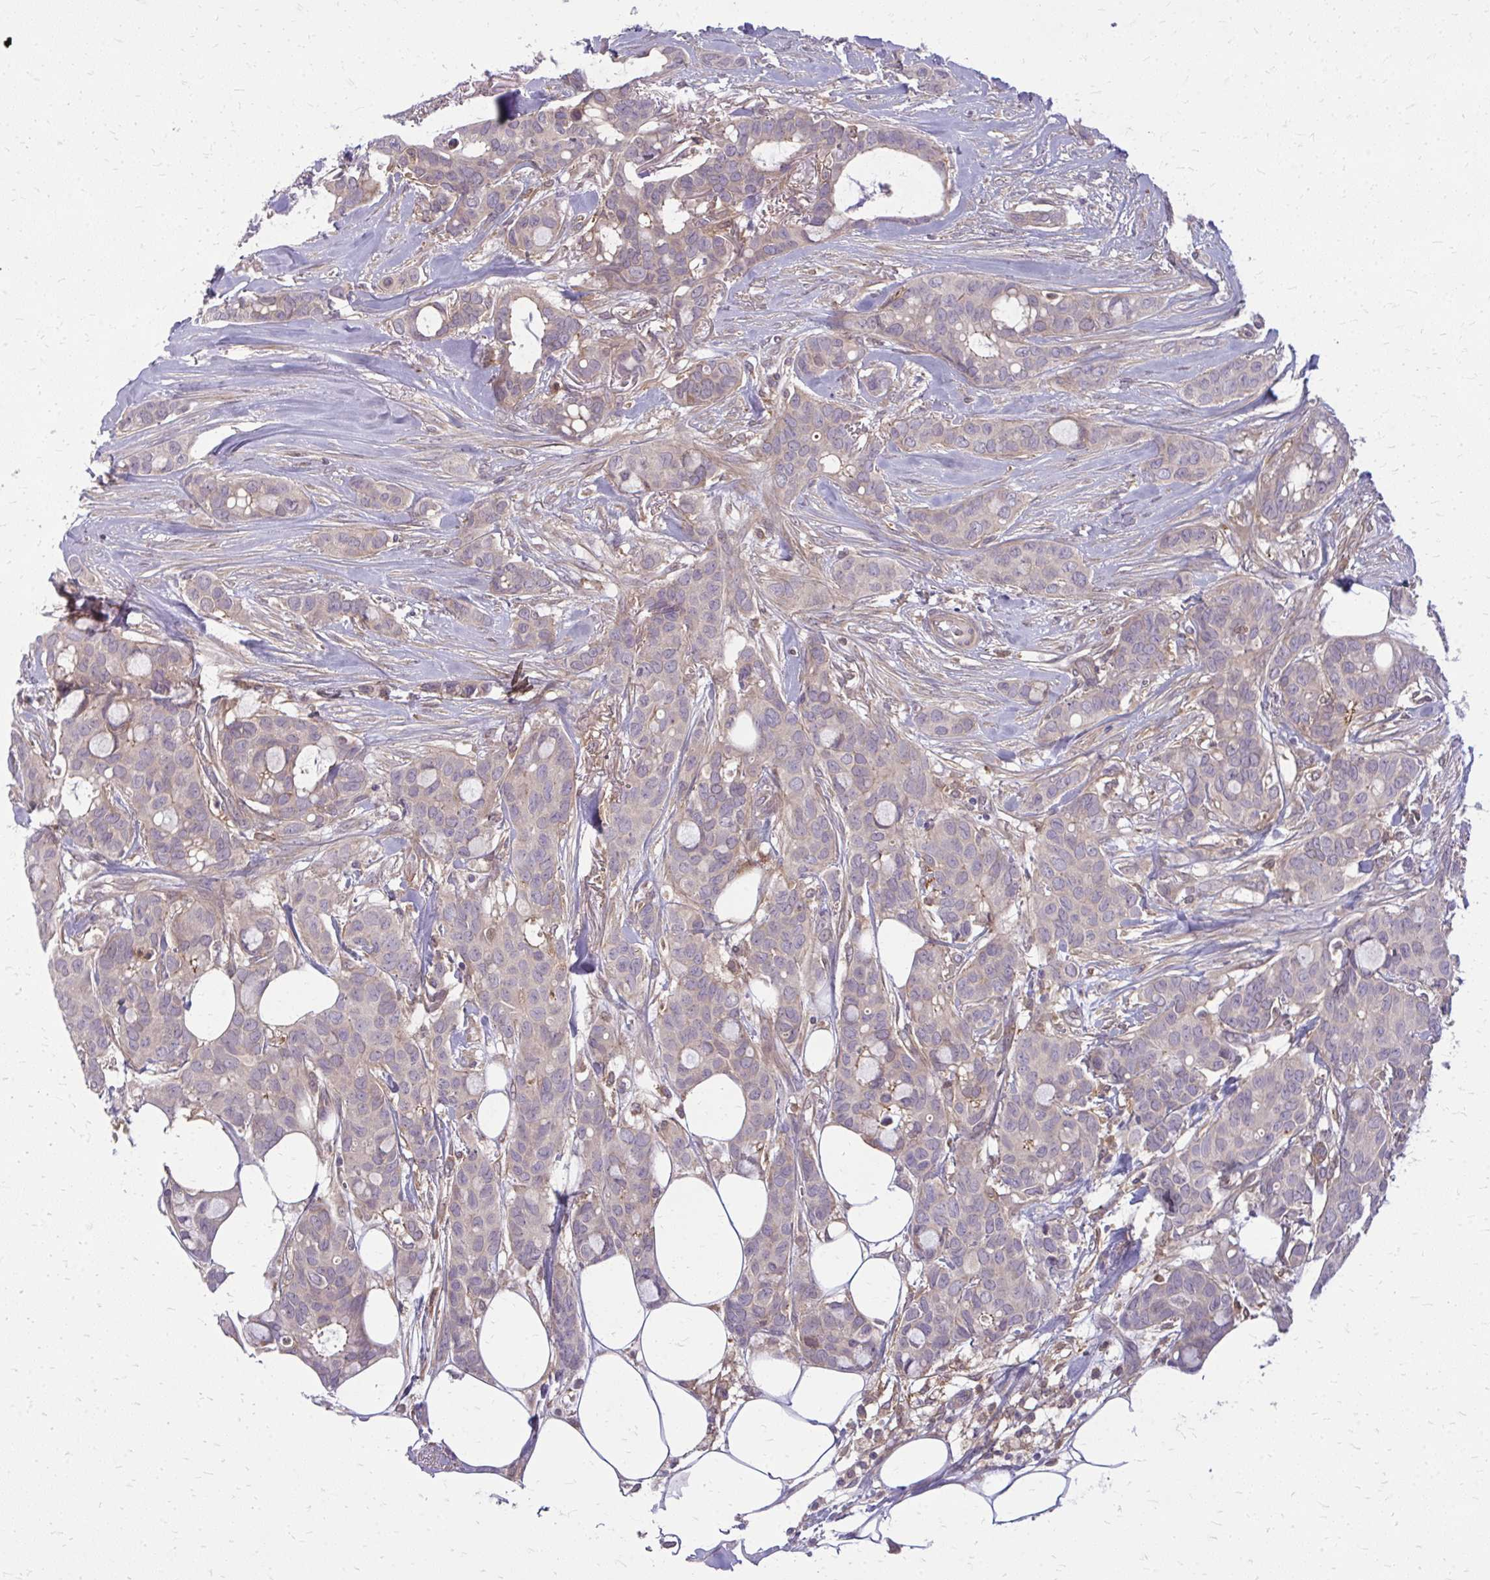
{"staining": {"intensity": "negative", "quantity": "none", "location": "none"}, "tissue": "breast cancer", "cell_type": "Tumor cells", "image_type": "cancer", "snomed": [{"axis": "morphology", "description": "Duct carcinoma"}, {"axis": "topography", "description": "Breast"}], "caption": "There is no significant positivity in tumor cells of breast cancer (invasive ductal carcinoma). (Immunohistochemistry, brightfield microscopy, high magnification).", "gene": "OXNAD1", "patient": {"sex": "female", "age": 84}}